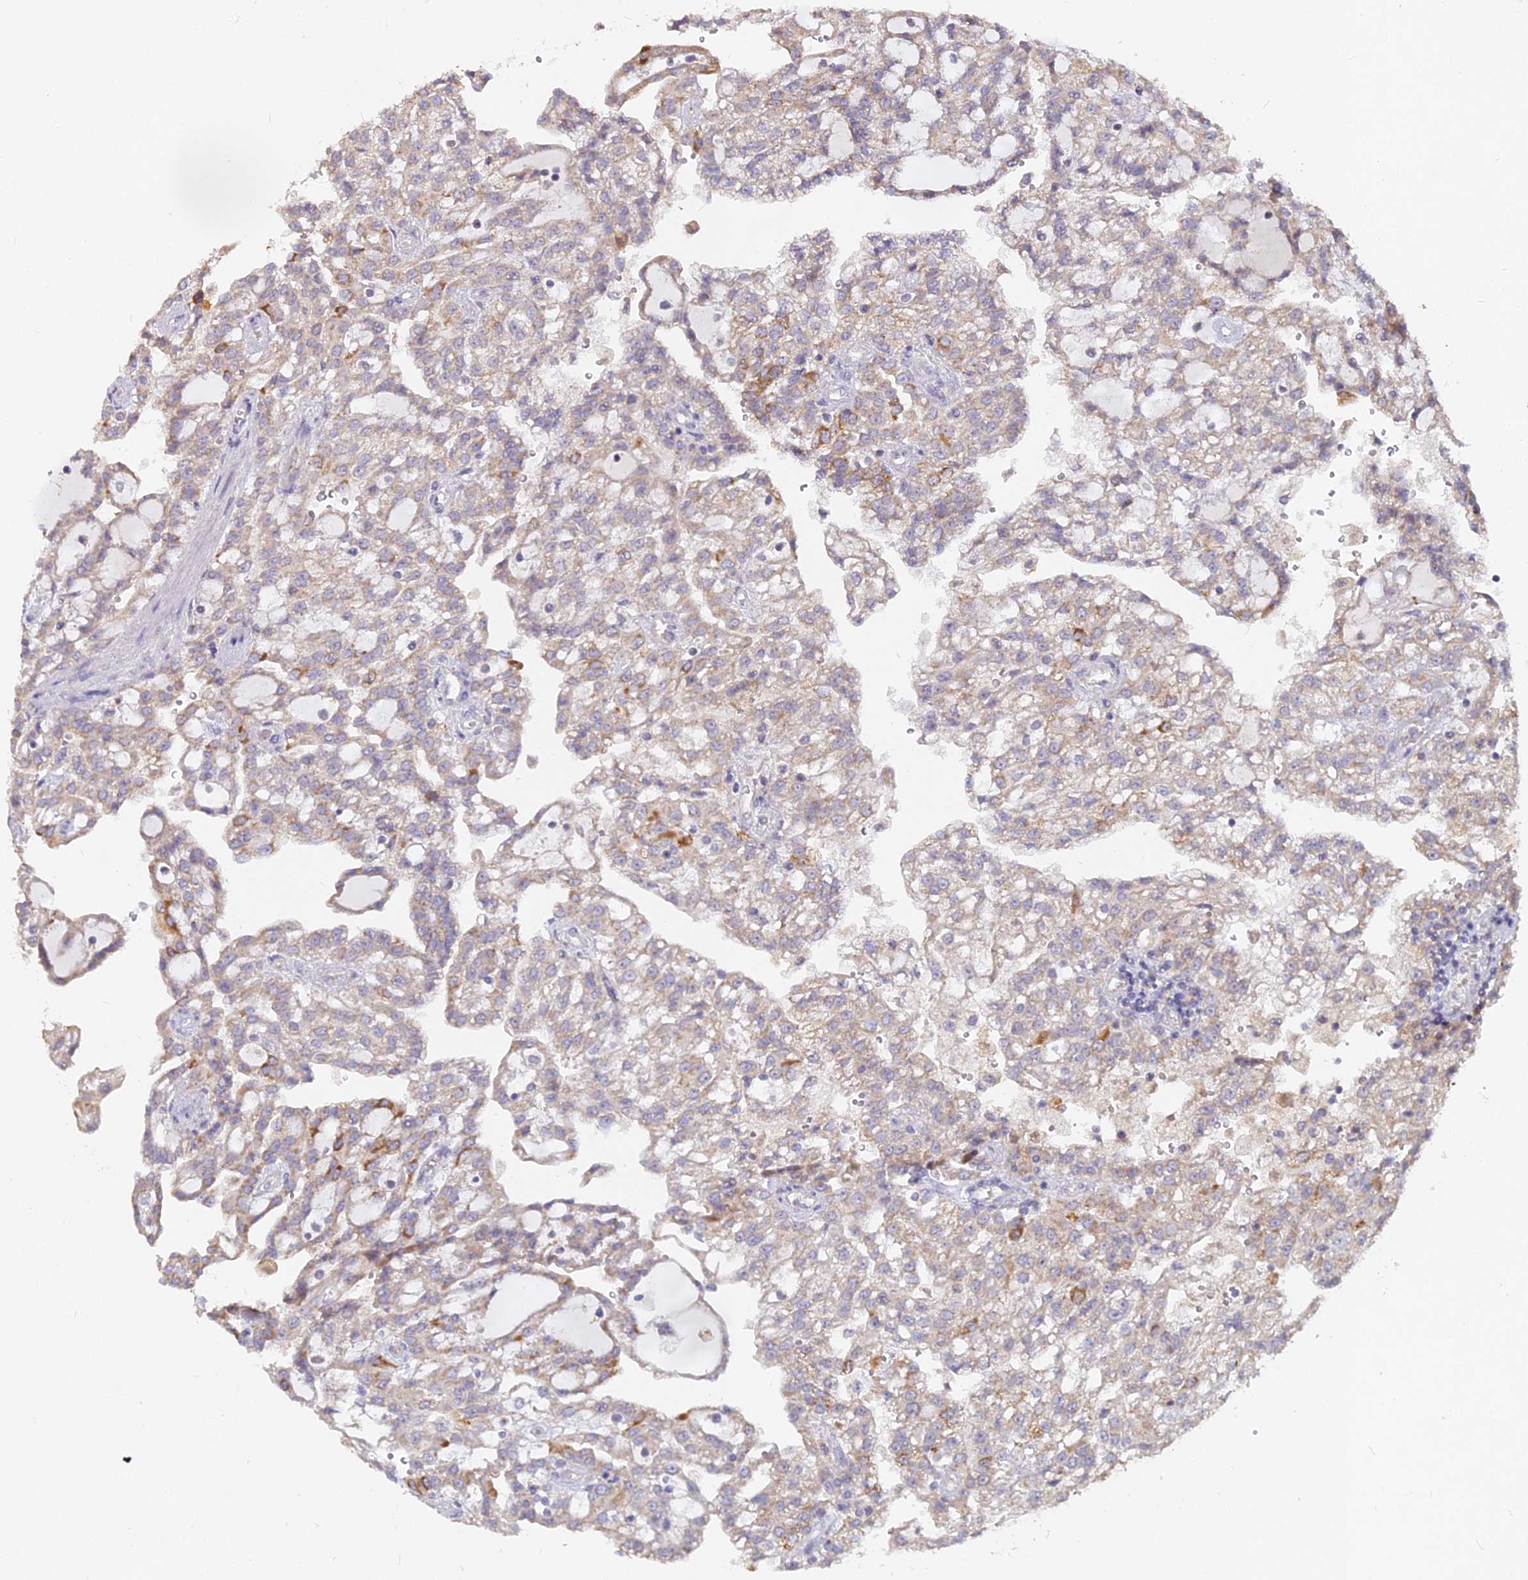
{"staining": {"intensity": "weak", "quantity": "25%-75%", "location": "cytoplasmic/membranous"}, "tissue": "renal cancer", "cell_type": "Tumor cells", "image_type": "cancer", "snomed": [{"axis": "morphology", "description": "Adenocarcinoma, NOS"}, {"axis": "topography", "description": "Kidney"}], "caption": "High-magnification brightfield microscopy of renal cancer (adenocarcinoma) stained with DAB (3,3'-diaminobenzidine) (brown) and counterstained with hematoxylin (blue). tumor cells exhibit weak cytoplasmic/membranous positivity is appreciated in approximately25%-75% of cells.", "gene": "MICU2", "patient": {"sex": "male", "age": 63}}